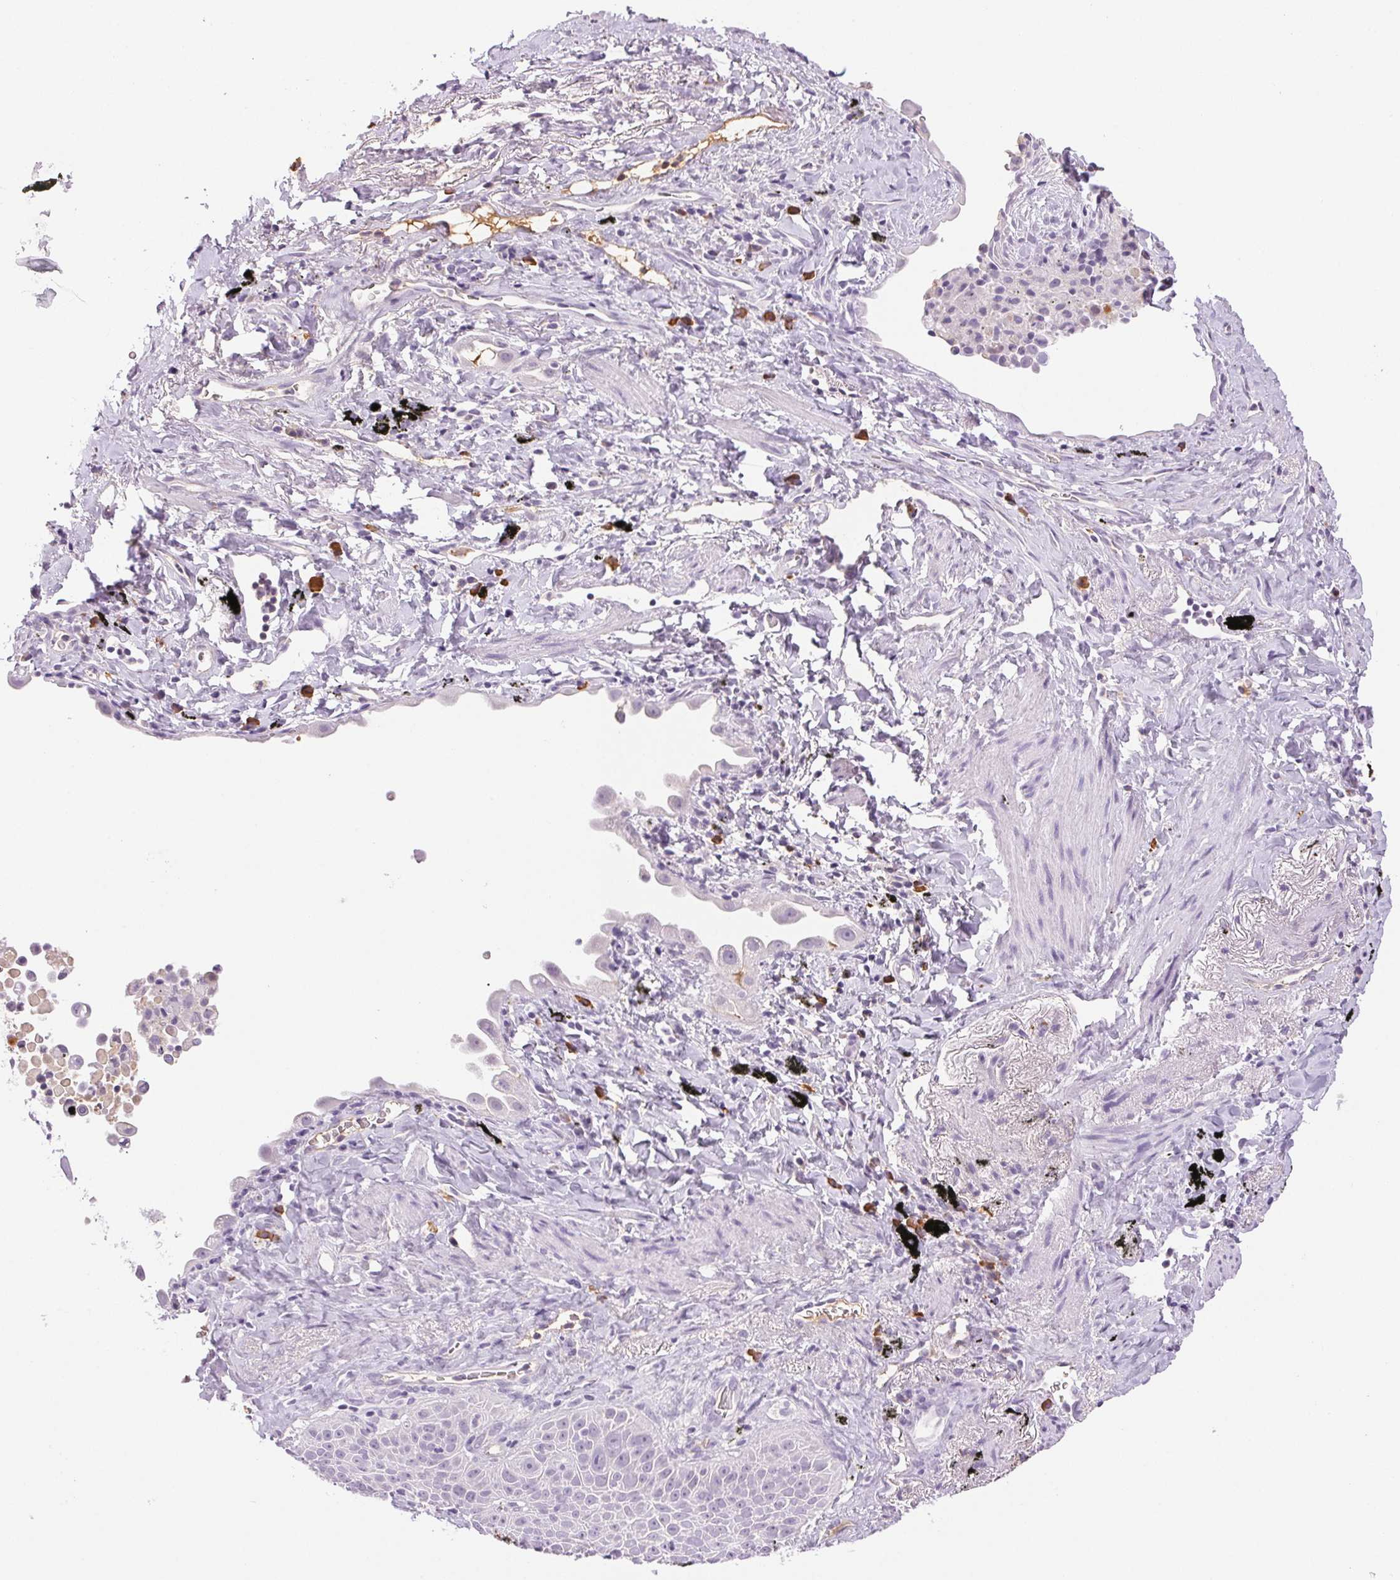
{"staining": {"intensity": "negative", "quantity": "none", "location": "none"}, "tissue": "lung cancer", "cell_type": "Tumor cells", "image_type": "cancer", "snomed": [{"axis": "morphology", "description": "Squamous cell carcinoma, NOS"}, {"axis": "morphology", "description": "Squamous cell carcinoma, metastatic, NOS"}, {"axis": "topography", "description": "Lymph node"}, {"axis": "topography", "description": "Lung"}], "caption": "Immunohistochemical staining of lung metastatic squamous cell carcinoma reveals no significant positivity in tumor cells.", "gene": "IFIT1B", "patient": {"sex": "female", "age": 62}}